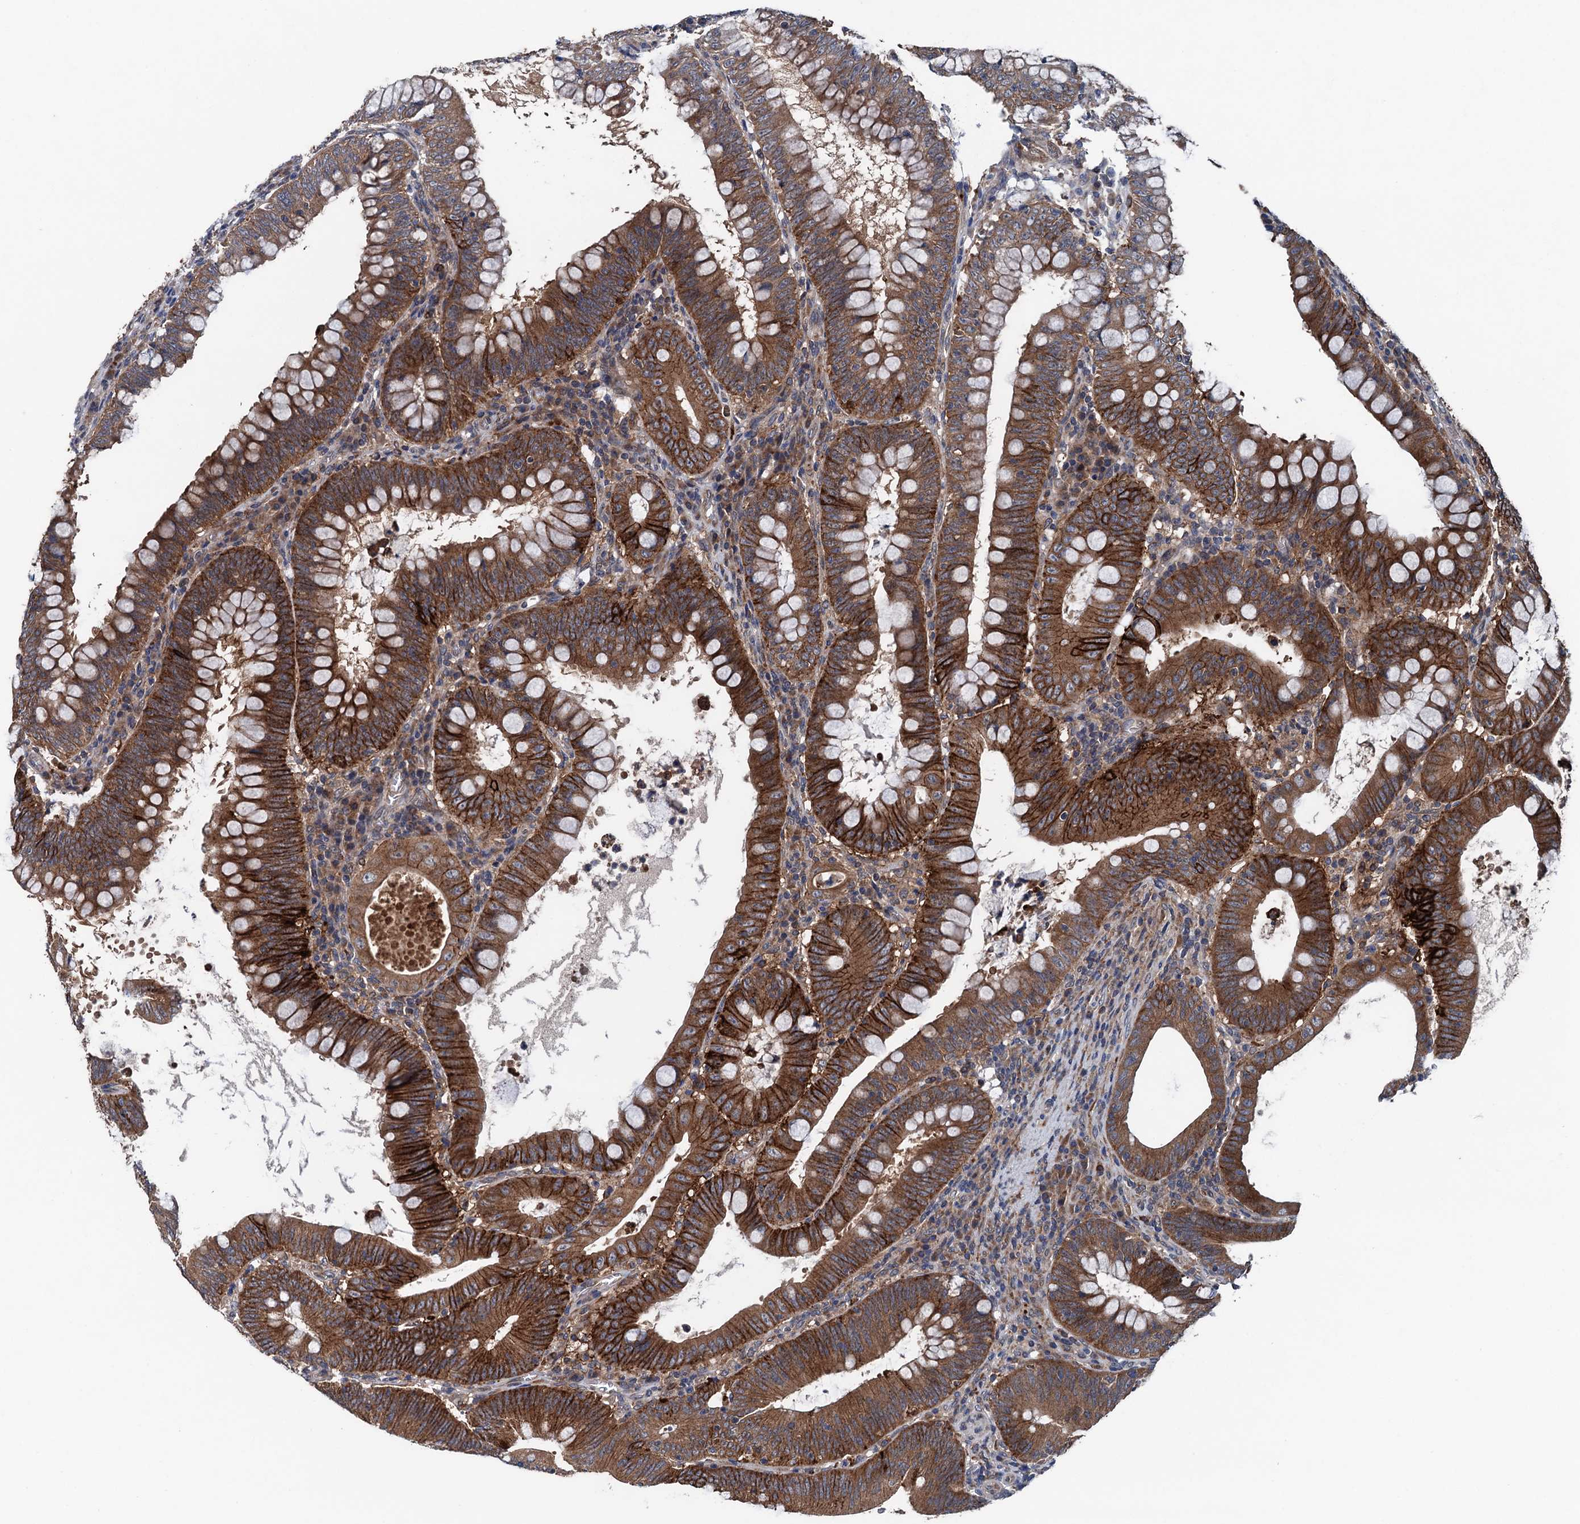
{"staining": {"intensity": "strong", "quantity": ">75%", "location": "cytoplasmic/membranous"}, "tissue": "colorectal cancer", "cell_type": "Tumor cells", "image_type": "cancer", "snomed": [{"axis": "morphology", "description": "Normal tissue, NOS"}, {"axis": "topography", "description": "Colon"}], "caption": "This is an image of immunohistochemistry (IHC) staining of colorectal cancer, which shows strong staining in the cytoplasmic/membranous of tumor cells.", "gene": "BLTP3B", "patient": {"sex": "female", "age": 82}}